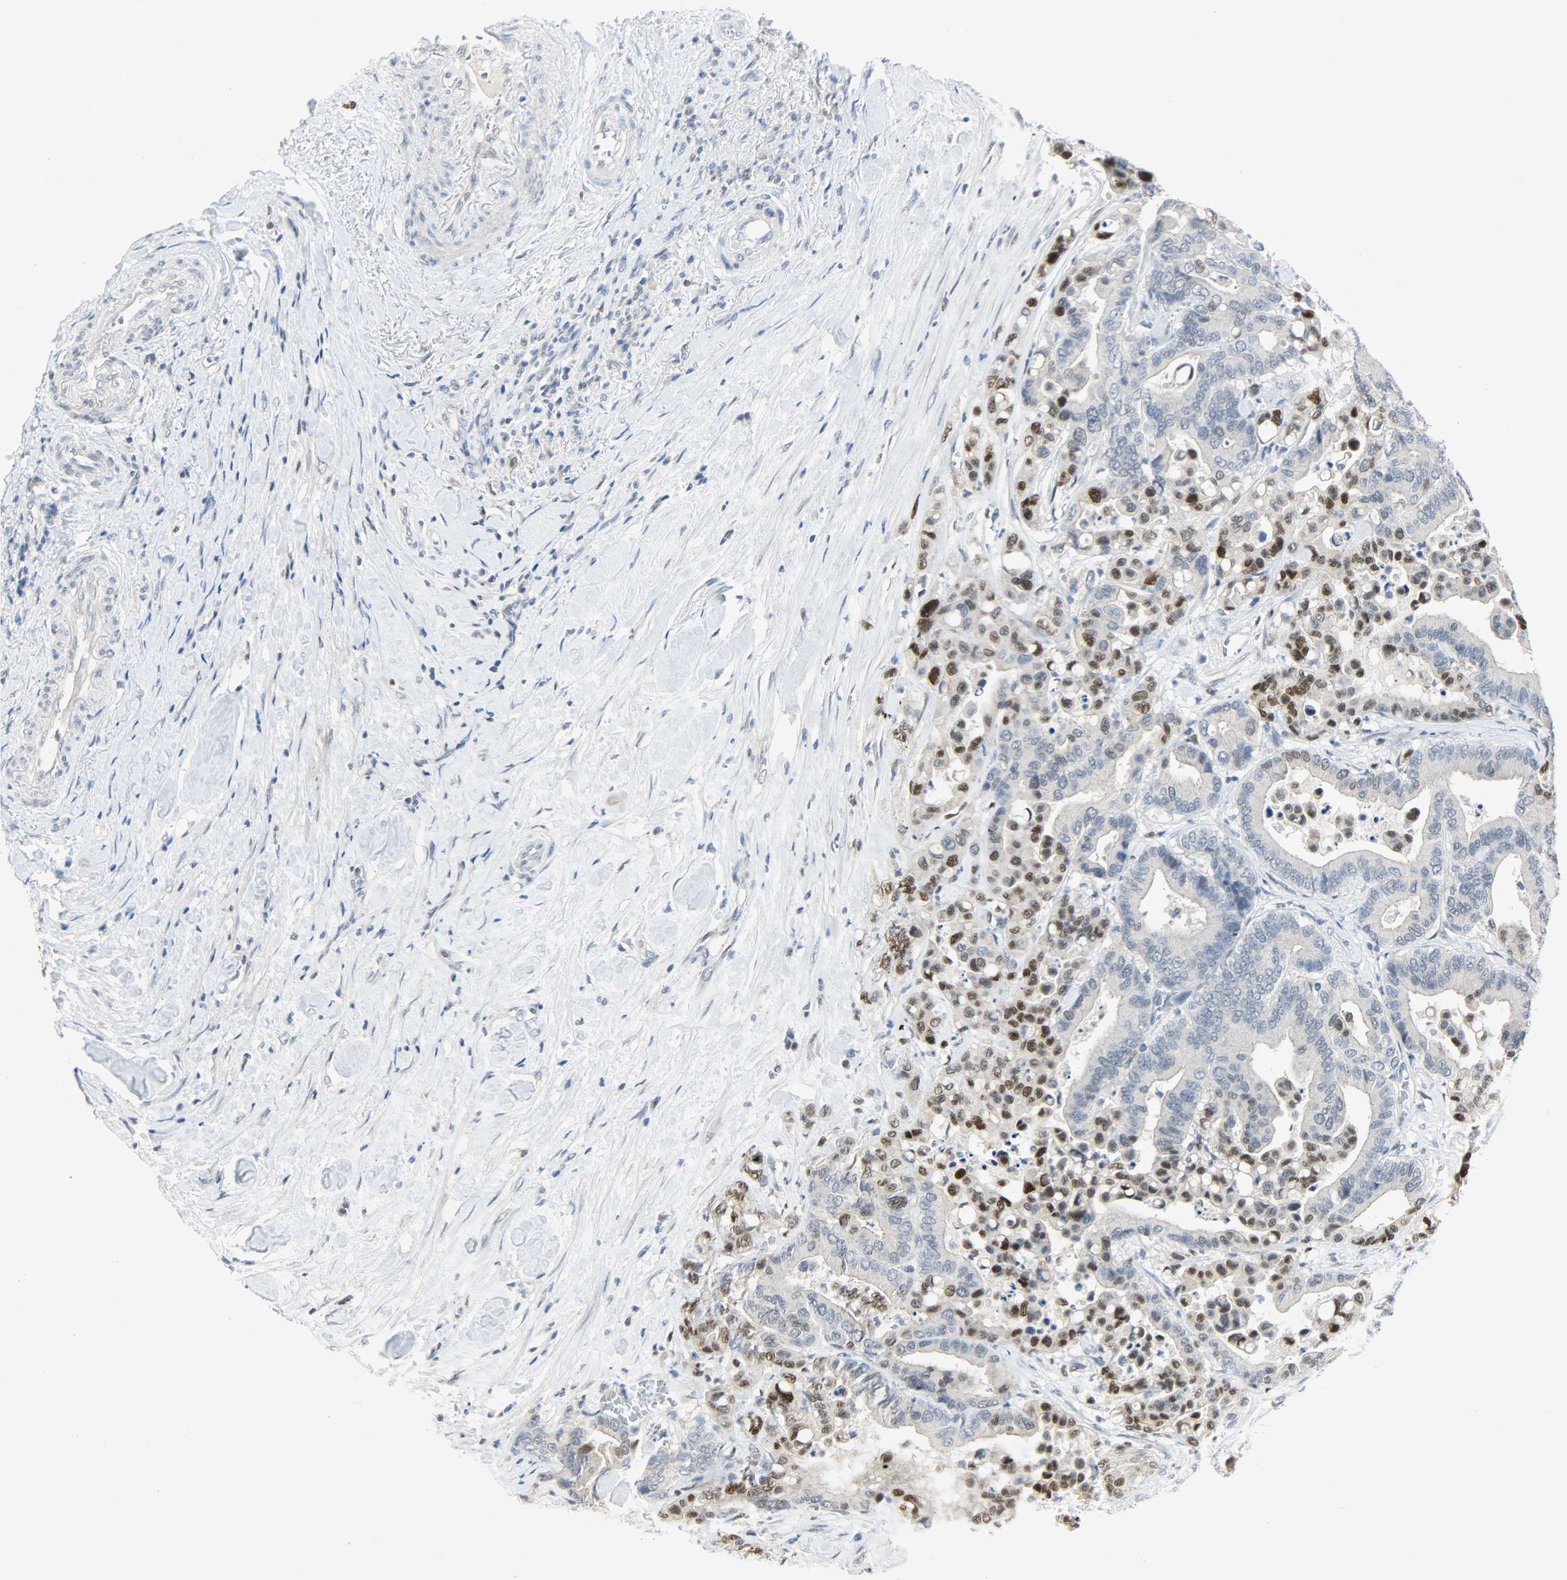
{"staining": {"intensity": "strong", "quantity": "25%-75%", "location": "nuclear"}, "tissue": "colorectal cancer", "cell_type": "Tumor cells", "image_type": "cancer", "snomed": [{"axis": "morphology", "description": "Adenocarcinoma, NOS"}, {"axis": "topography", "description": "Colon"}], "caption": "About 25%-75% of tumor cells in human colorectal cancer (adenocarcinoma) reveal strong nuclear protein expression as visualized by brown immunohistochemical staining.", "gene": "PPARG", "patient": {"sex": "male", "age": 82}}